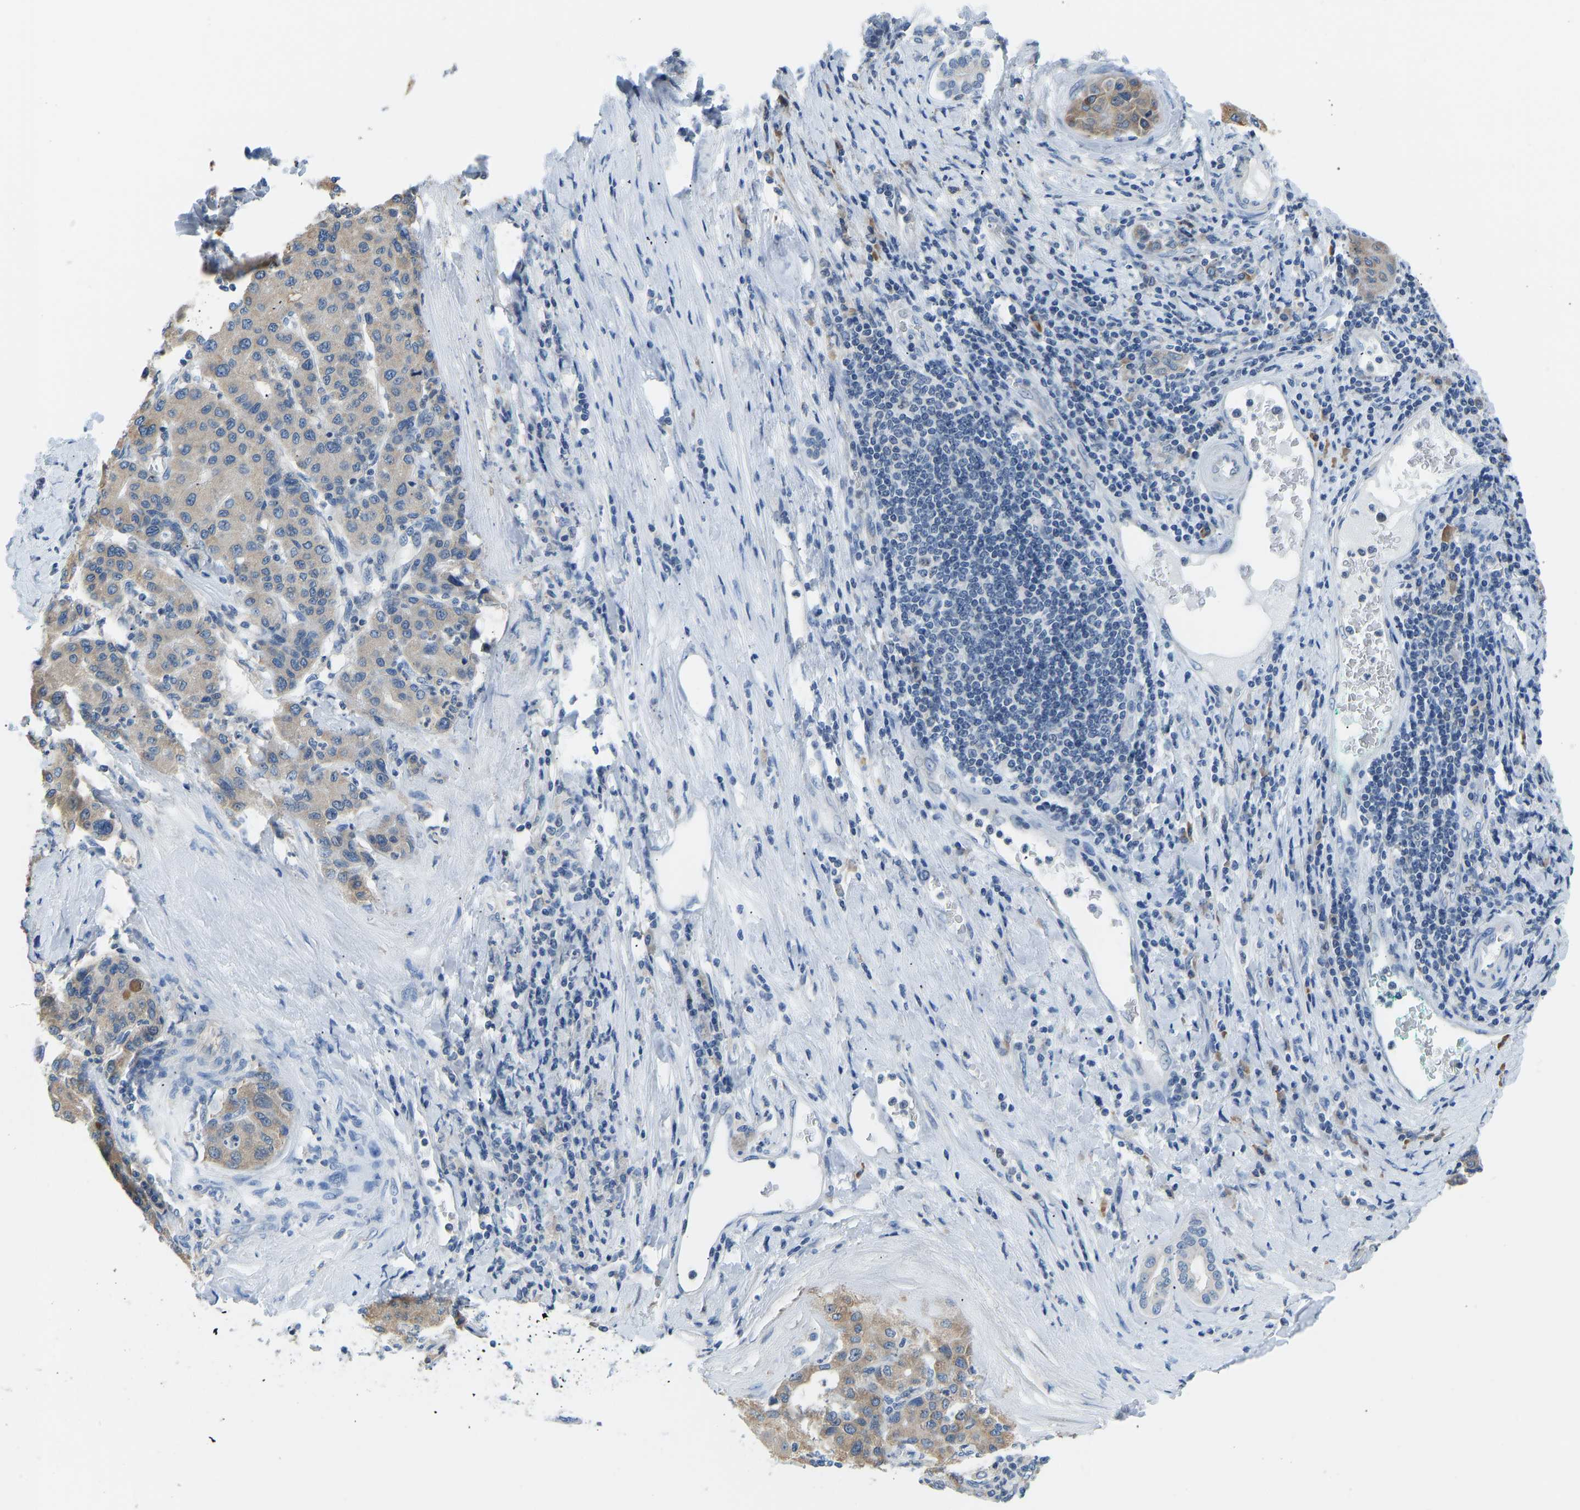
{"staining": {"intensity": "weak", "quantity": "25%-75%", "location": "cytoplasmic/membranous"}, "tissue": "liver cancer", "cell_type": "Tumor cells", "image_type": "cancer", "snomed": [{"axis": "morphology", "description": "Carcinoma, Hepatocellular, NOS"}, {"axis": "topography", "description": "Liver"}], "caption": "Liver cancer stained with IHC displays weak cytoplasmic/membranous staining in approximately 25%-75% of tumor cells.", "gene": "VRK1", "patient": {"sex": "male", "age": 65}}